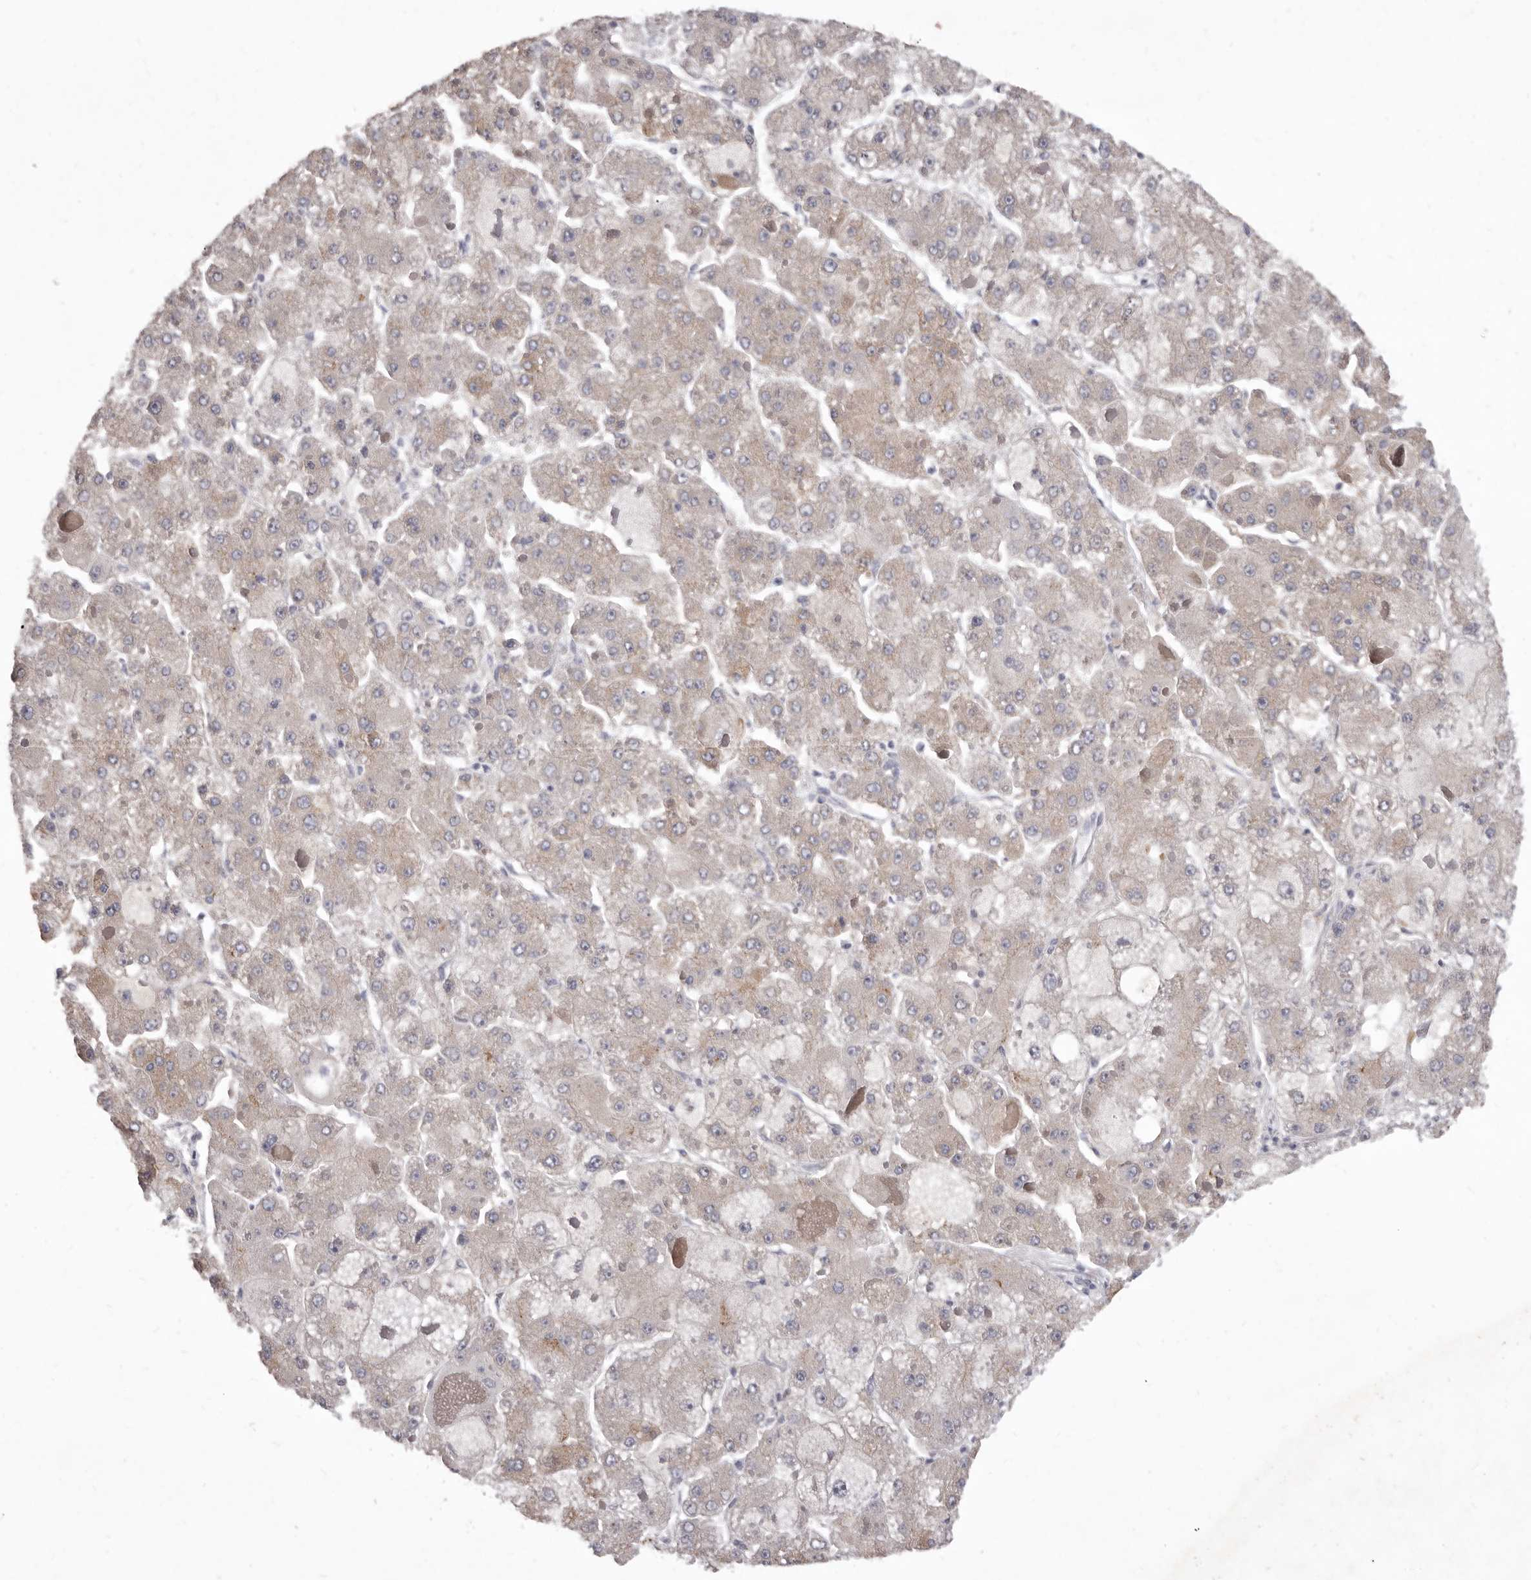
{"staining": {"intensity": "moderate", "quantity": "25%-75%", "location": "cytoplasmic/membranous"}, "tissue": "liver cancer", "cell_type": "Tumor cells", "image_type": "cancer", "snomed": [{"axis": "morphology", "description": "Carcinoma, Hepatocellular, NOS"}, {"axis": "topography", "description": "Liver"}], "caption": "Moderate cytoplasmic/membranous protein positivity is seen in approximately 25%-75% of tumor cells in hepatocellular carcinoma (liver).", "gene": "P2RX6", "patient": {"sex": "female", "age": 73}}